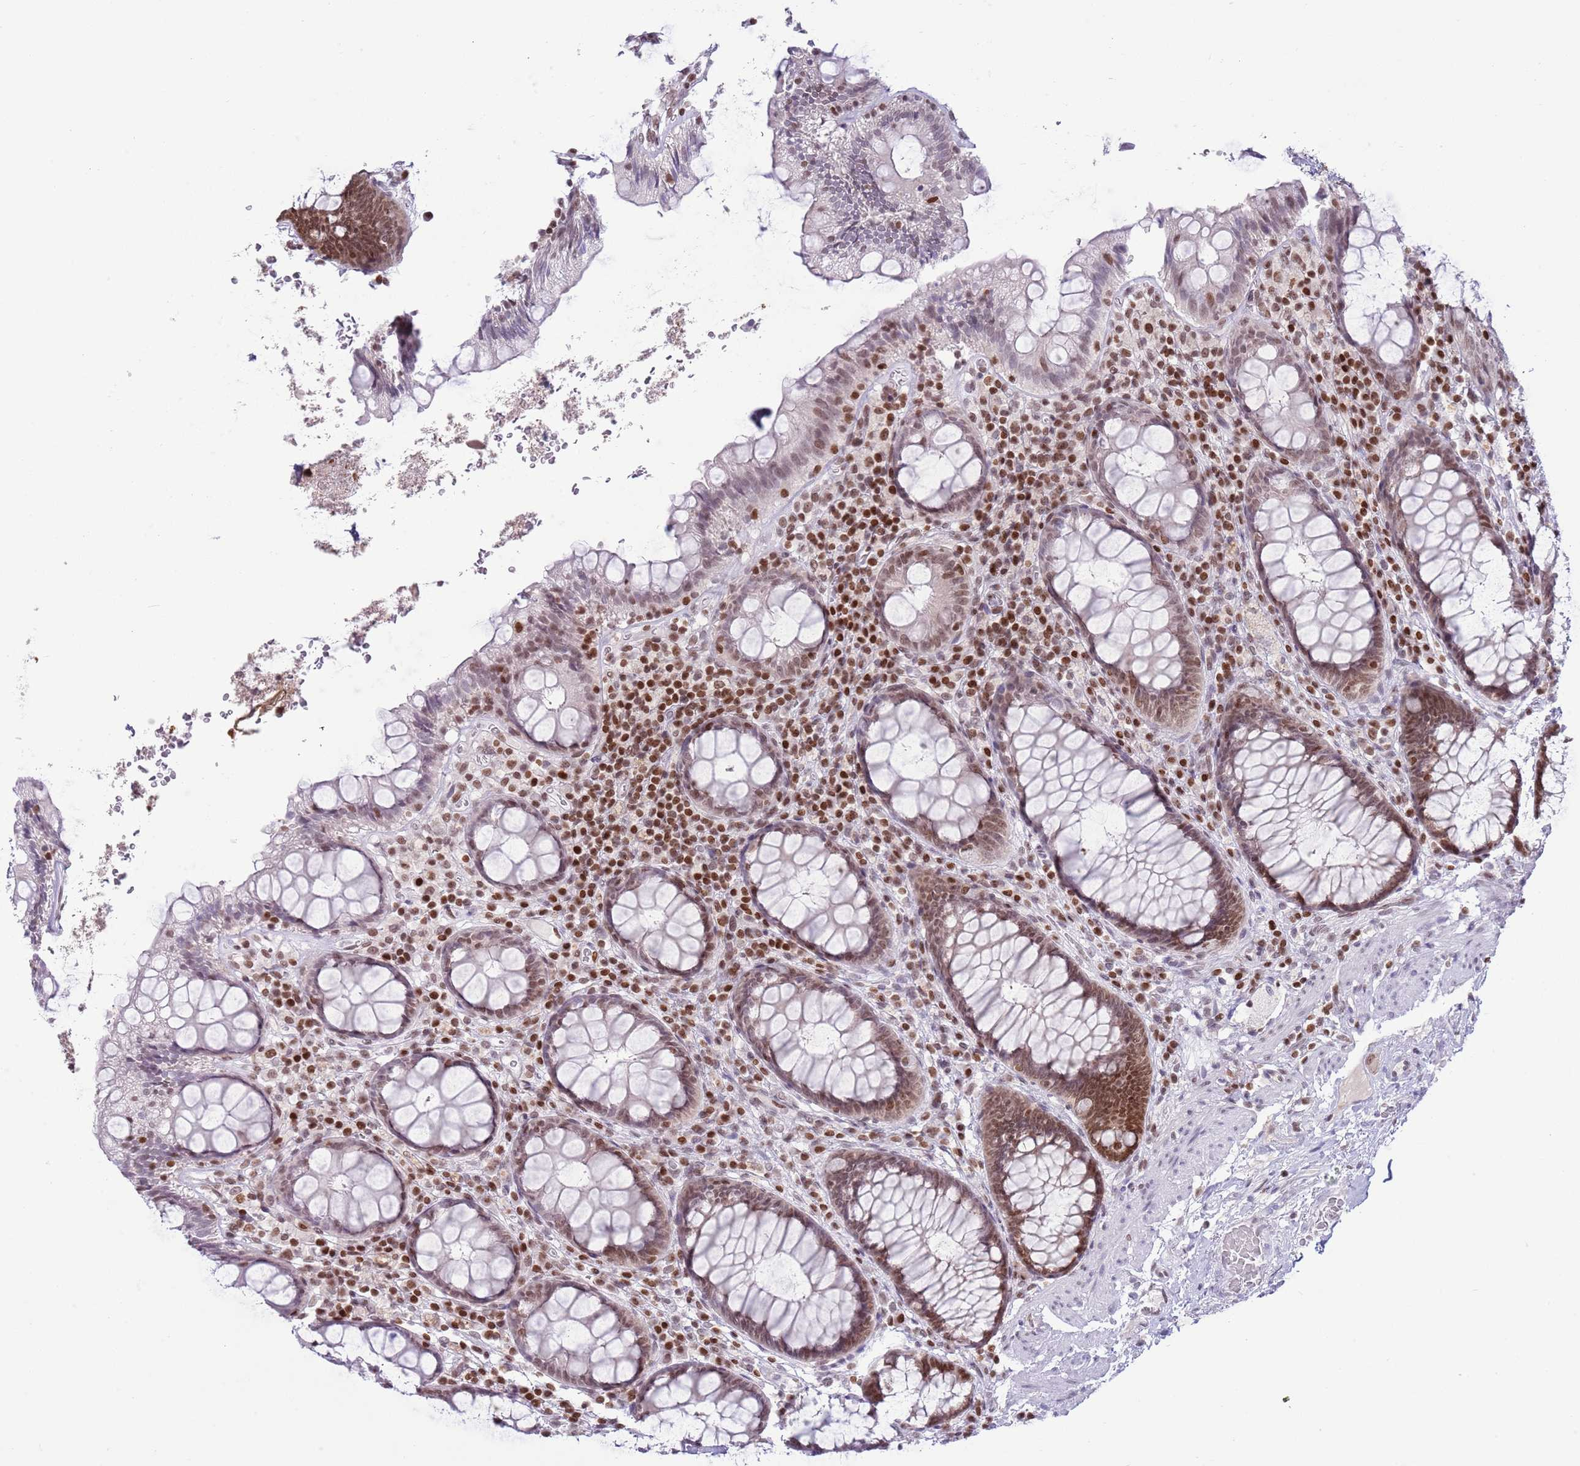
{"staining": {"intensity": "moderate", "quantity": "25%-75%", "location": "nuclear"}, "tissue": "rectum", "cell_type": "Glandular cells", "image_type": "normal", "snomed": [{"axis": "morphology", "description": "Normal tissue, NOS"}, {"axis": "topography", "description": "Rectum"}], "caption": "IHC staining of unremarkable rectum, which displays medium levels of moderate nuclear expression in about 25%-75% of glandular cells indicating moderate nuclear protein positivity. The staining was performed using DAB (brown) for protein detection and nuclei were counterstained in hematoxylin (blue).", "gene": "SELENOH", "patient": {"sex": "male", "age": 83}}